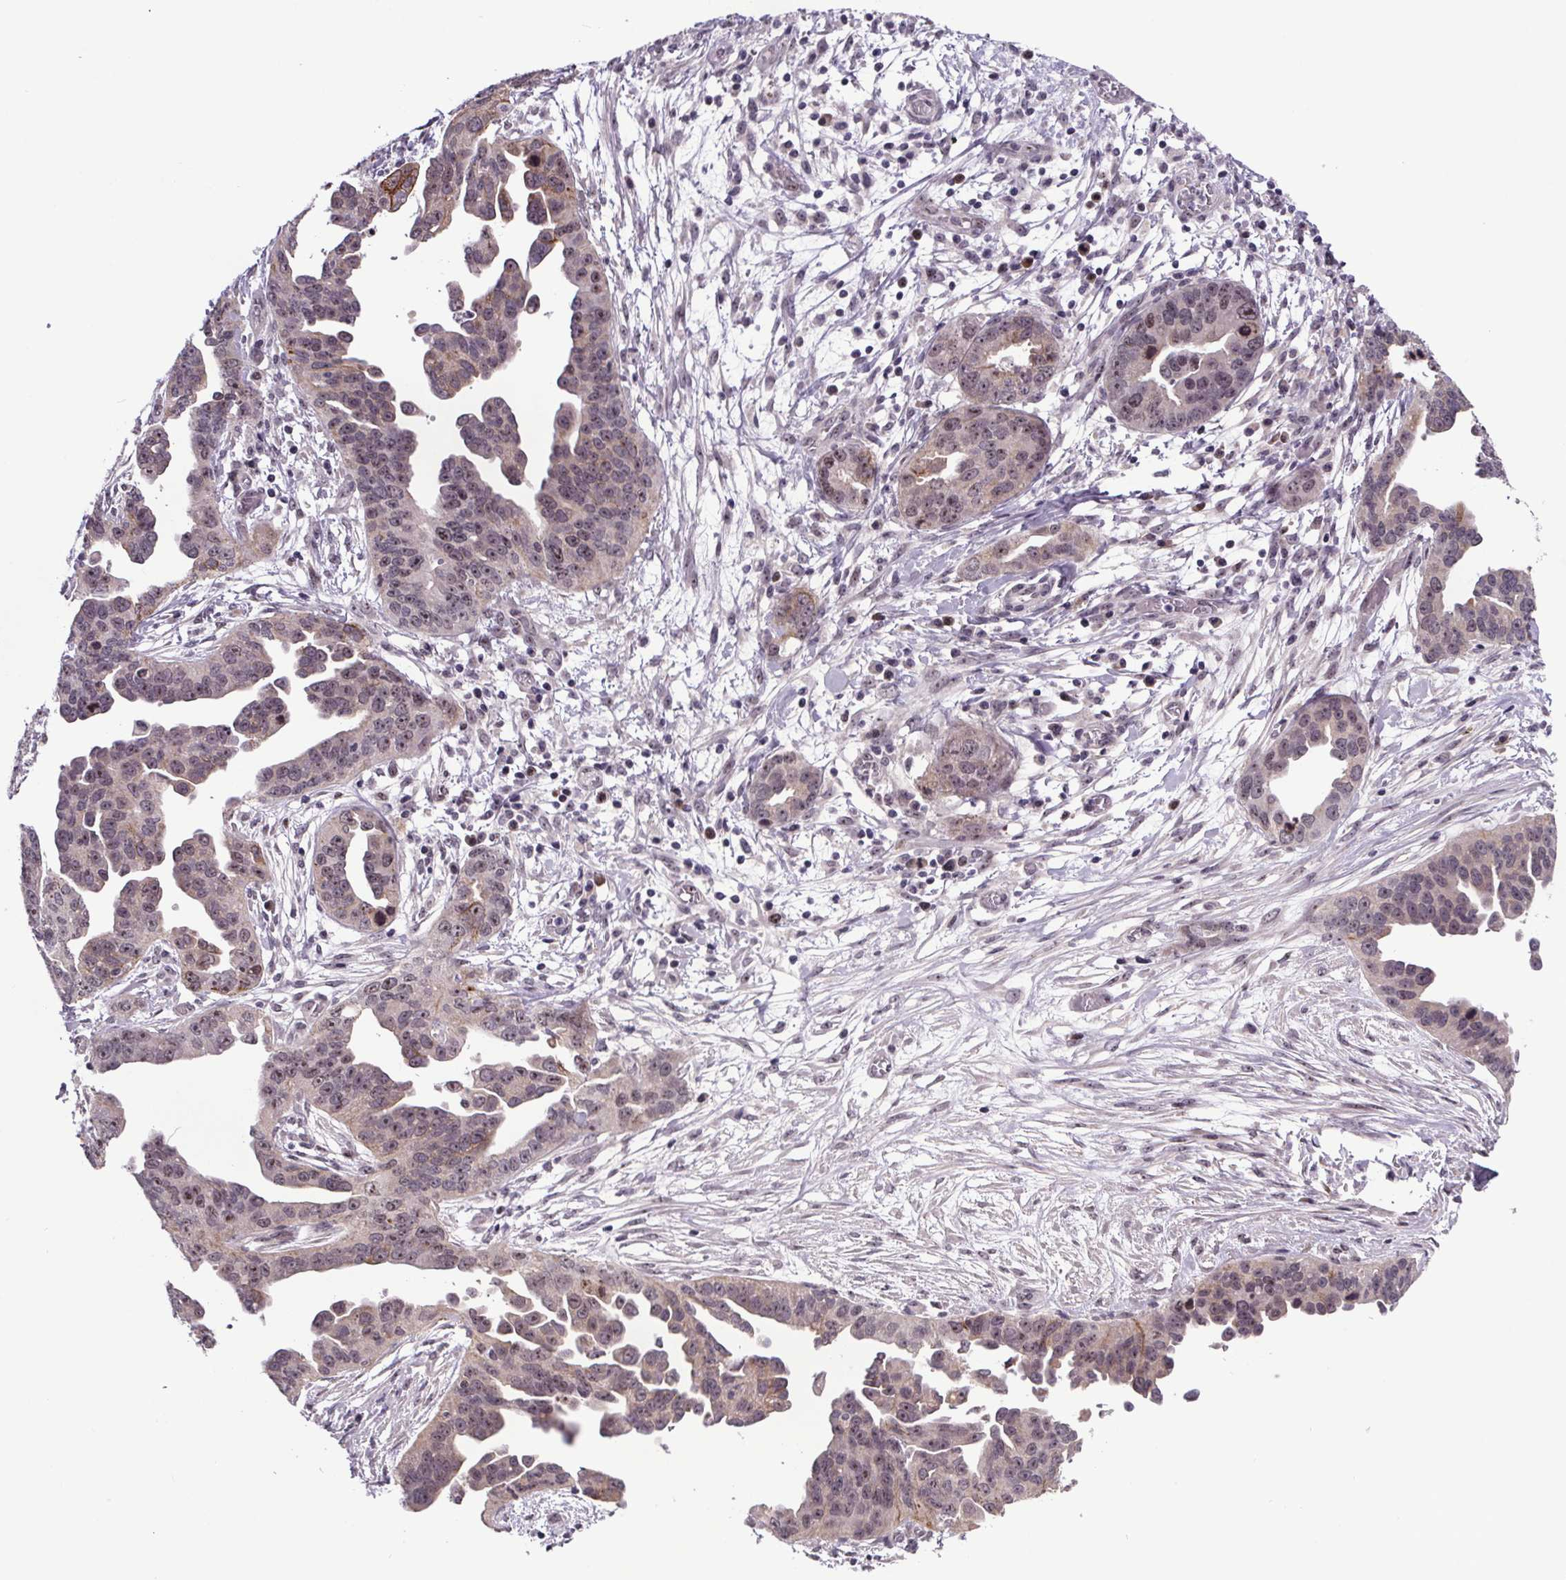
{"staining": {"intensity": "weak", "quantity": "25%-75%", "location": "nuclear"}, "tissue": "ovarian cancer", "cell_type": "Tumor cells", "image_type": "cancer", "snomed": [{"axis": "morphology", "description": "Cystadenocarcinoma, serous, NOS"}, {"axis": "topography", "description": "Ovary"}], "caption": "Ovarian cancer (serous cystadenocarcinoma) stained for a protein (brown) shows weak nuclear positive staining in approximately 25%-75% of tumor cells.", "gene": "ATMIN", "patient": {"sex": "female", "age": 75}}